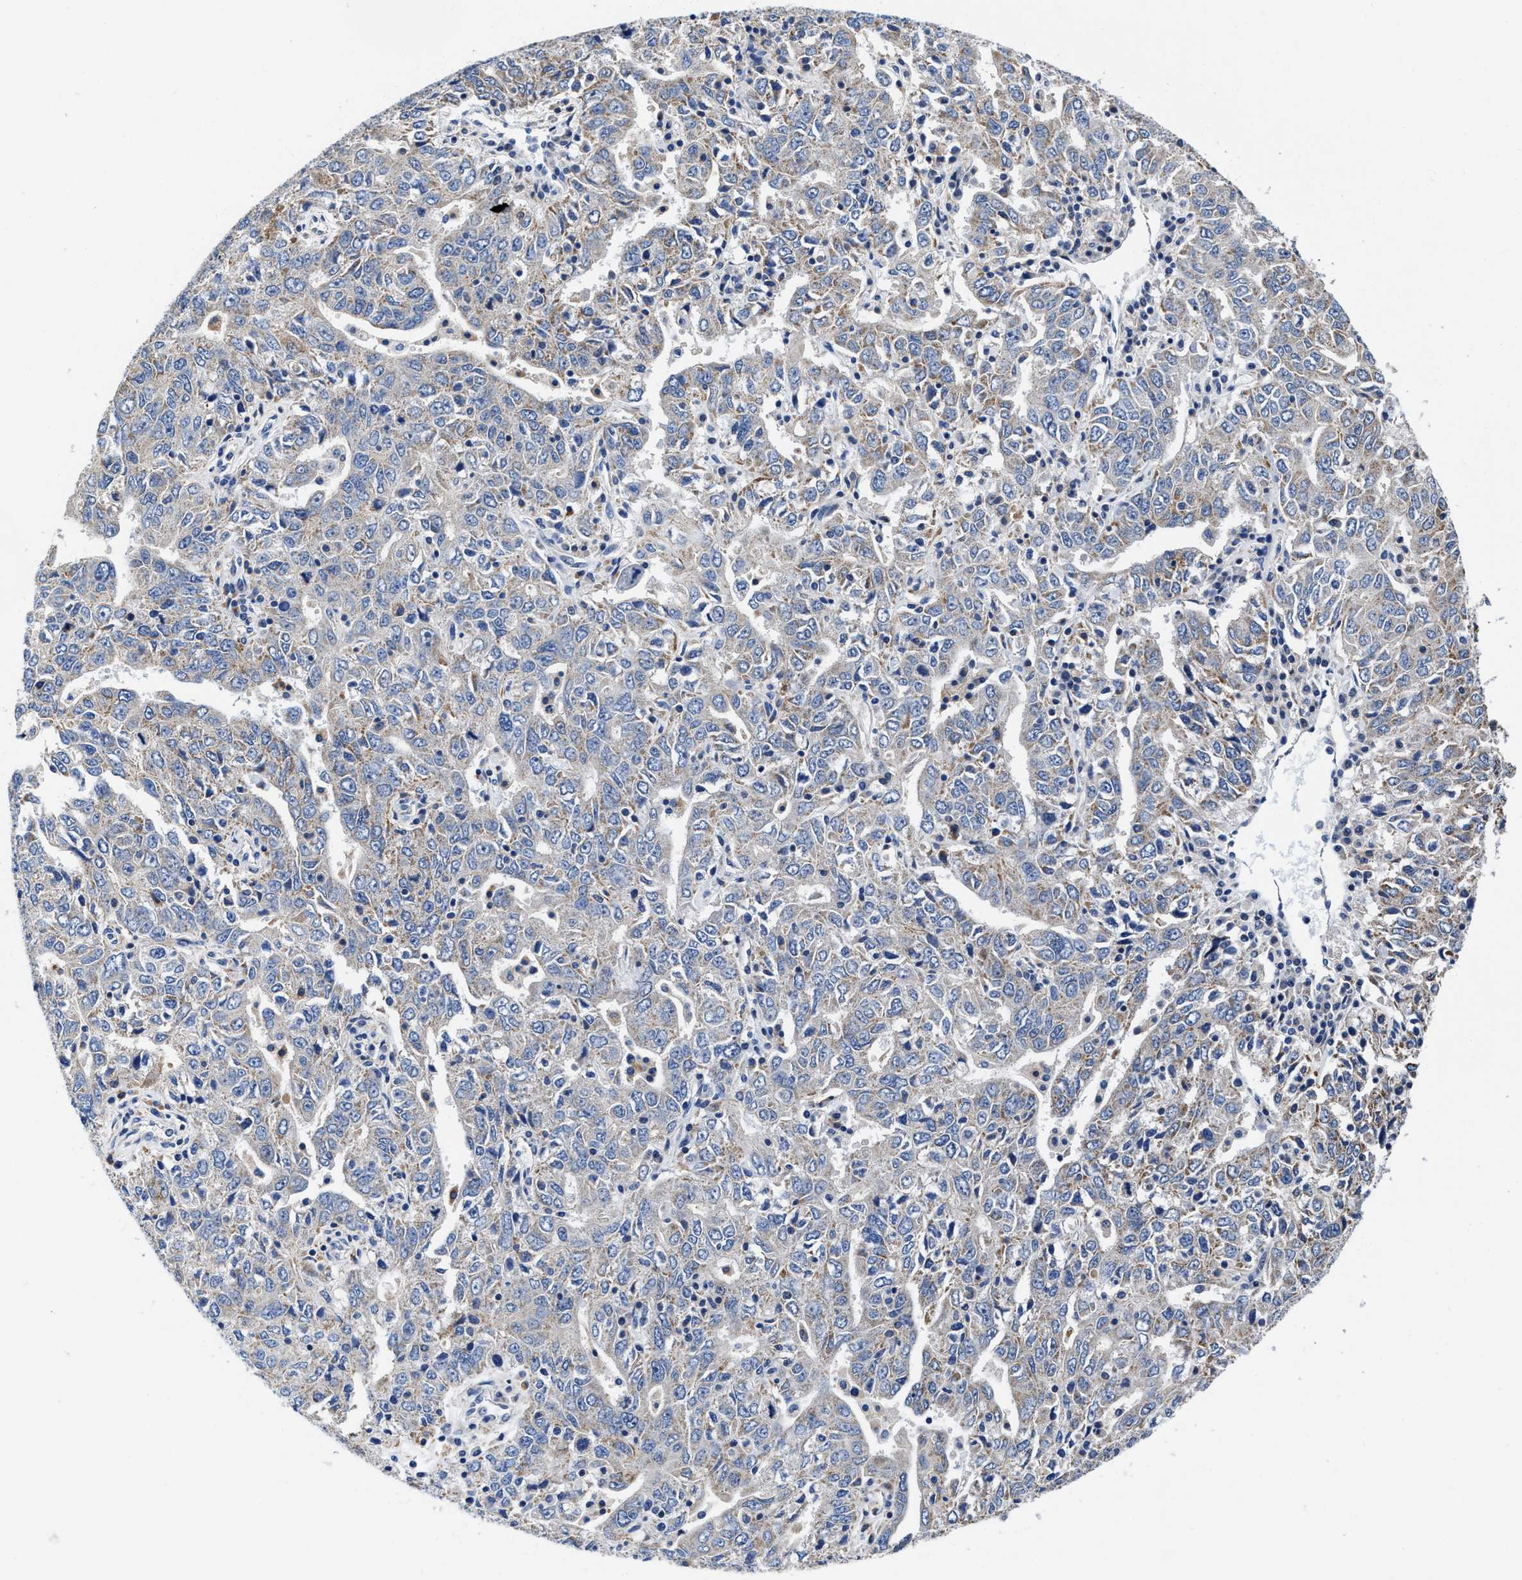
{"staining": {"intensity": "weak", "quantity": "25%-75%", "location": "cytoplasmic/membranous"}, "tissue": "ovarian cancer", "cell_type": "Tumor cells", "image_type": "cancer", "snomed": [{"axis": "morphology", "description": "Carcinoma, endometroid"}, {"axis": "topography", "description": "Ovary"}], "caption": "Approximately 25%-75% of tumor cells in ovarian cancer exhibit weak cytoplasmic/membranous protein expression as visualized by brown immunohistochemical staining.", "gene": "TMEM30A", "patient": {"sex": "female", "age": 62}}